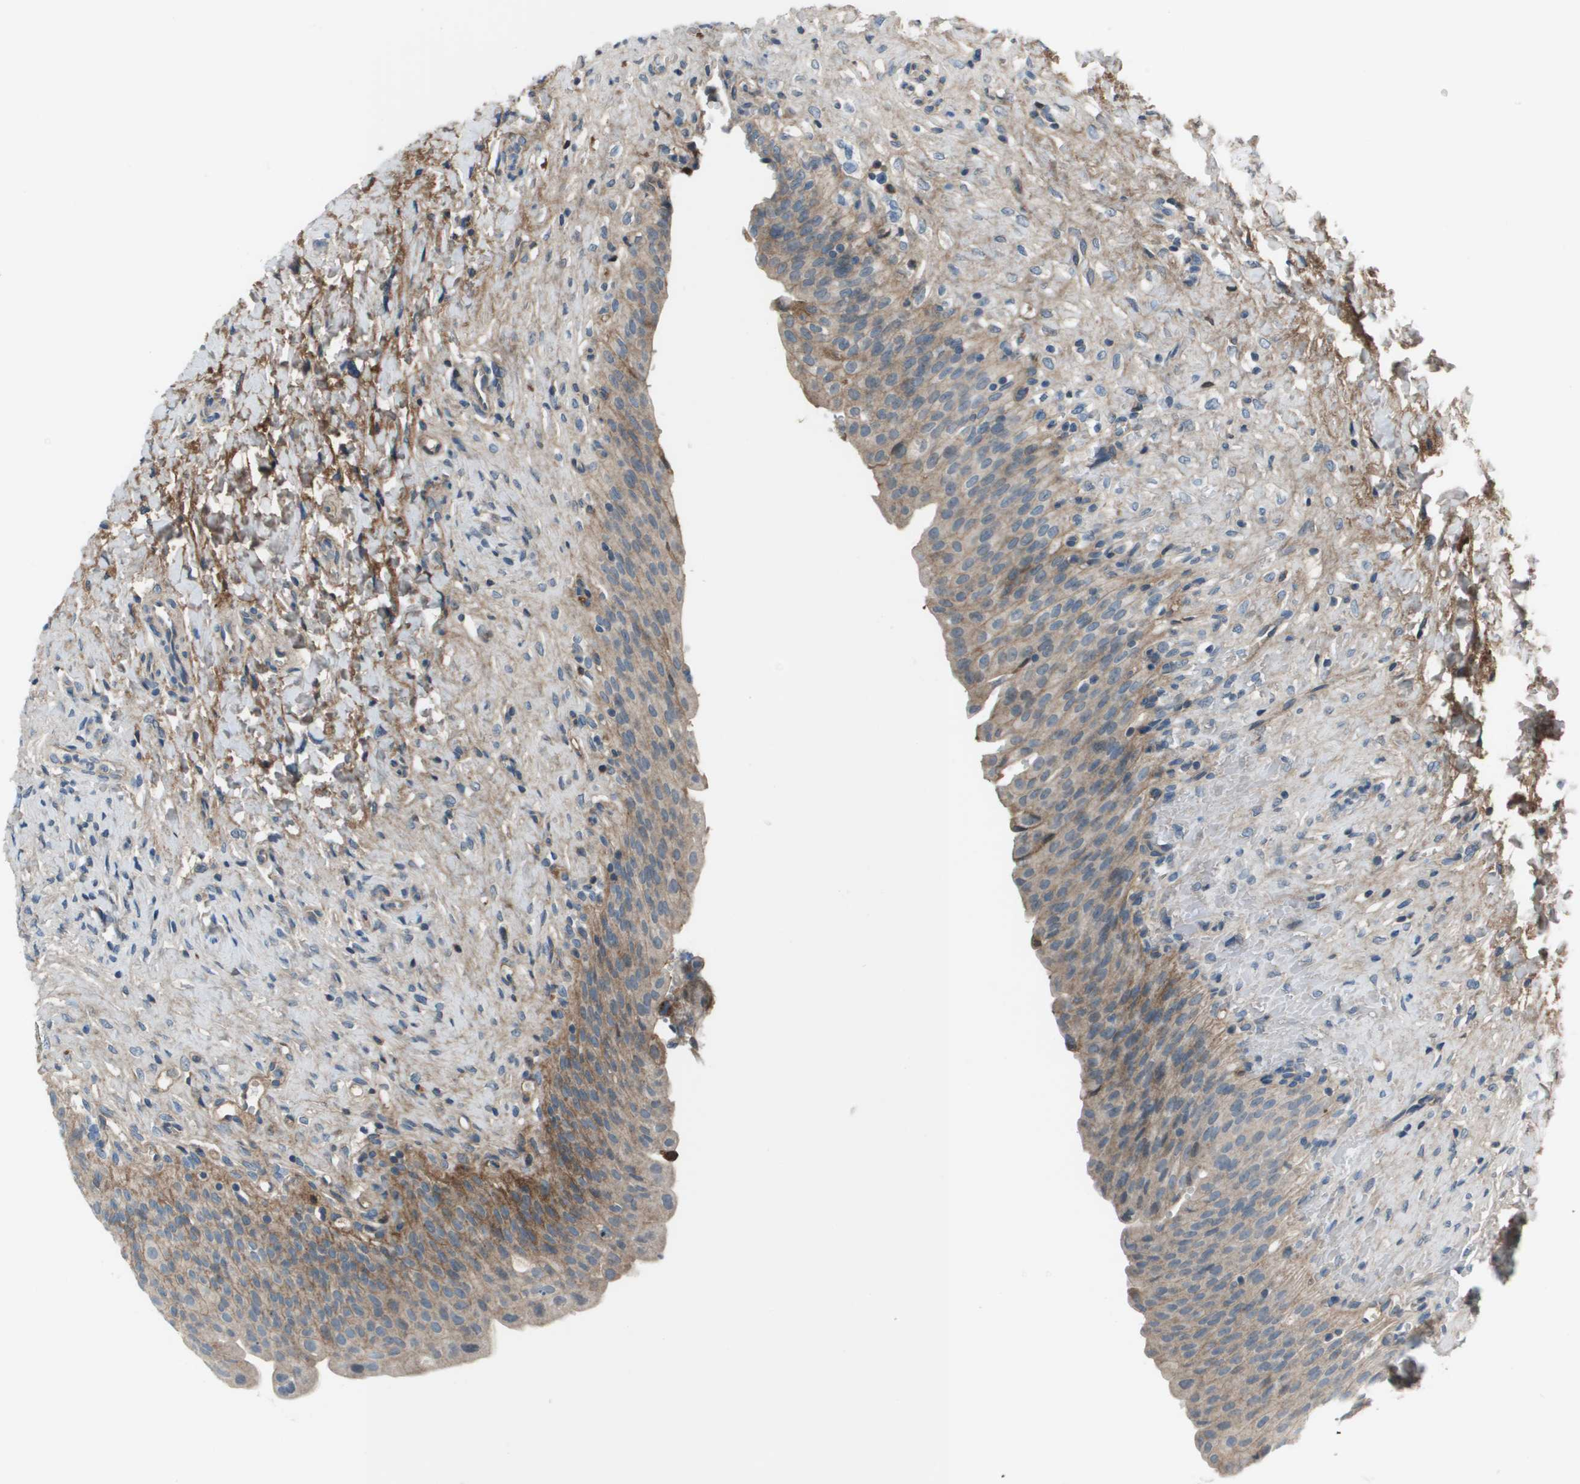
{"staining": {"intensity": "weak", "quantity": ">75%", "location": "cytoplasmic/membranous"}, "tissue": "urinary bladder", "cell_type": "Urothelial cells", "image_type": "normal", "snomed": [{"axis": "morphology", "description": "Urothelial carcinoma, High grade"}, {"axis": "topography", "description": "Urinary bladder"}], "caption": "Immunohistochemical staining of benign human urinary bladder demonstrates >75% levels of weak cytoplasmic/membranous protein expression in approximately >75% of urothelial cells. (brown staining indicates protein expression, while blue staining denotes nuclei).", "gene": "PCOLCE", "patient": {"sex": "male", "age": 46}}